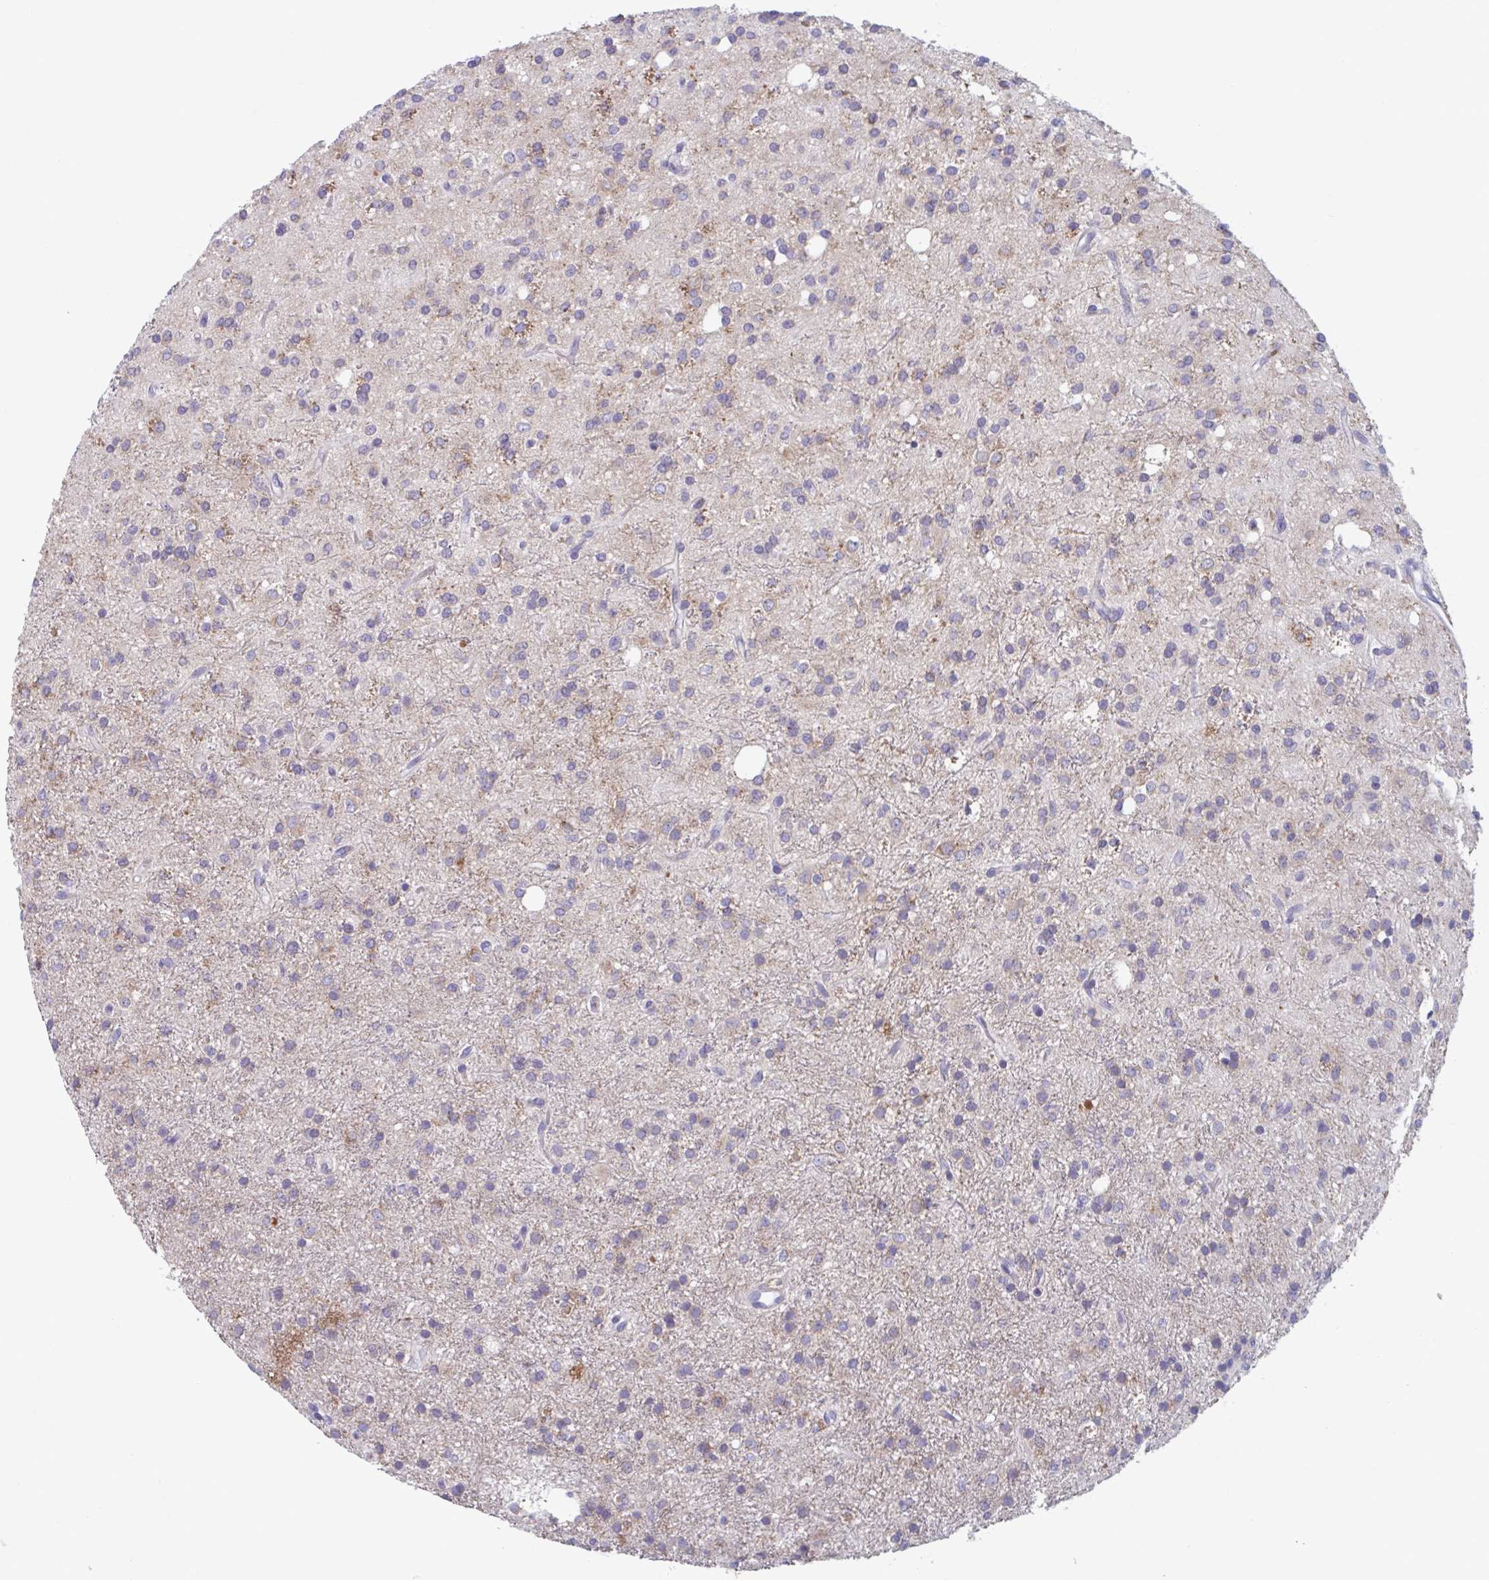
{"staining": {"intensity": "negative", "quantity": "none", "location": "none"}, "tissue": "glioma", "cell_type": "Tumor cells", "image_type": "cancer", "snomed": [{"axis": "morphology", "description": "Glioma, malignant, Low grade"}, {"axis": "topography", "description": "Brain"}], "caption": "High power microscopy image of an IHC image of glioma, revealing no significant expression in tumor cells. (DAB (3,3'-diaminobenzidine) immunohistochemistry (IHC) visualized using brightfield microscopy, high magnification).", "gene": "NIPSNAP1", "patient": {"sex": "female", "age": 33}}